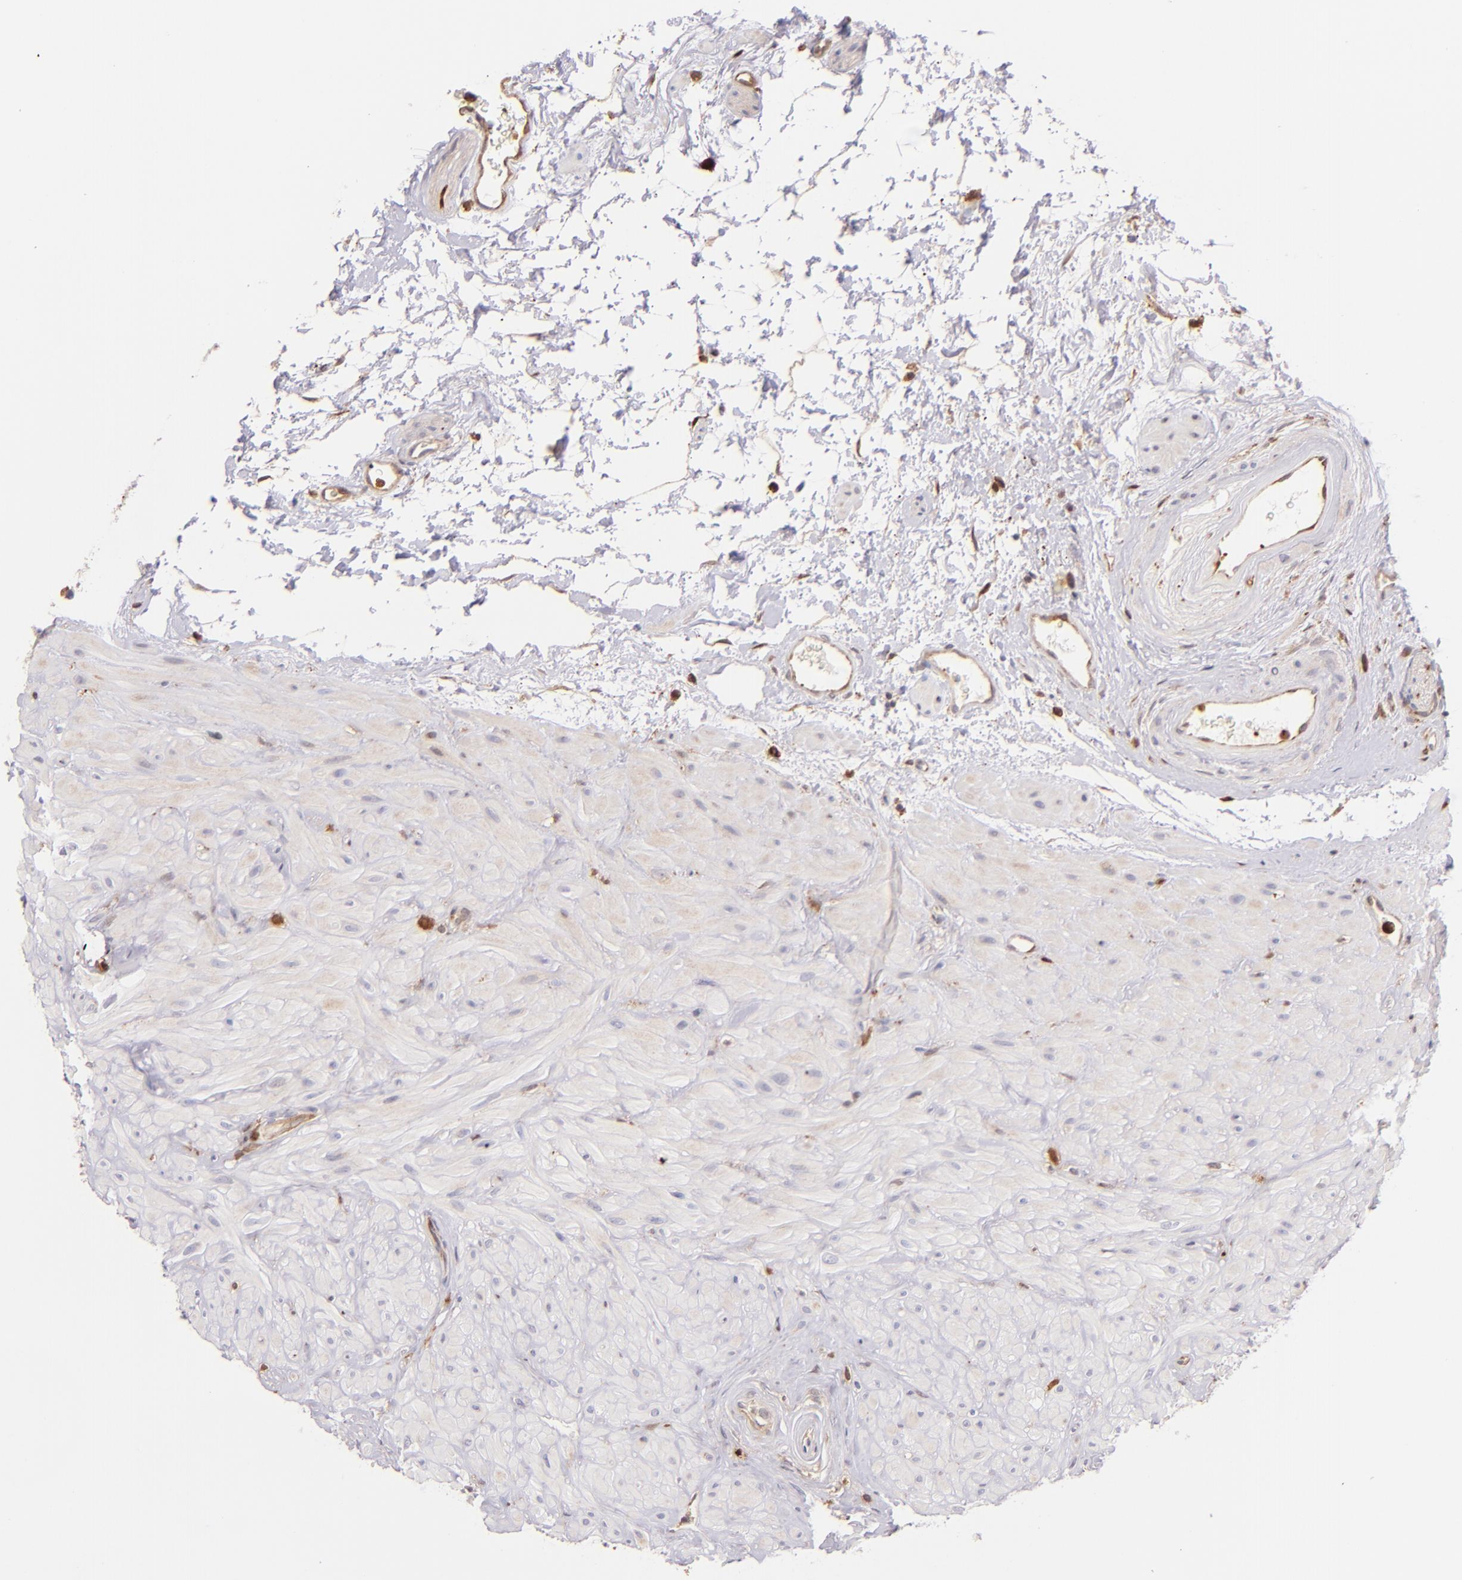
{"staining": {"intensity": "moderate", "quantity": "25%-75%", "location": "cytoplasmic/membranous"}, "tissue": "seminal vesicle", "cell_type": "Glandular cells", "image_type": "normal", "snomed": [{"axis": "morphology", "description": "Normal tissue, NOS"}, {"axis": "topography", "description": "Seminal veicle"}], "caption": "Immunohistochemistry of benign seminal vesicle exhibits medium levels of moderate cytoplasmic/membranous staining in about 25%-75% of glandular cells.", "gene": "BTK", "patient": {"sex": "male", "age": 63}}